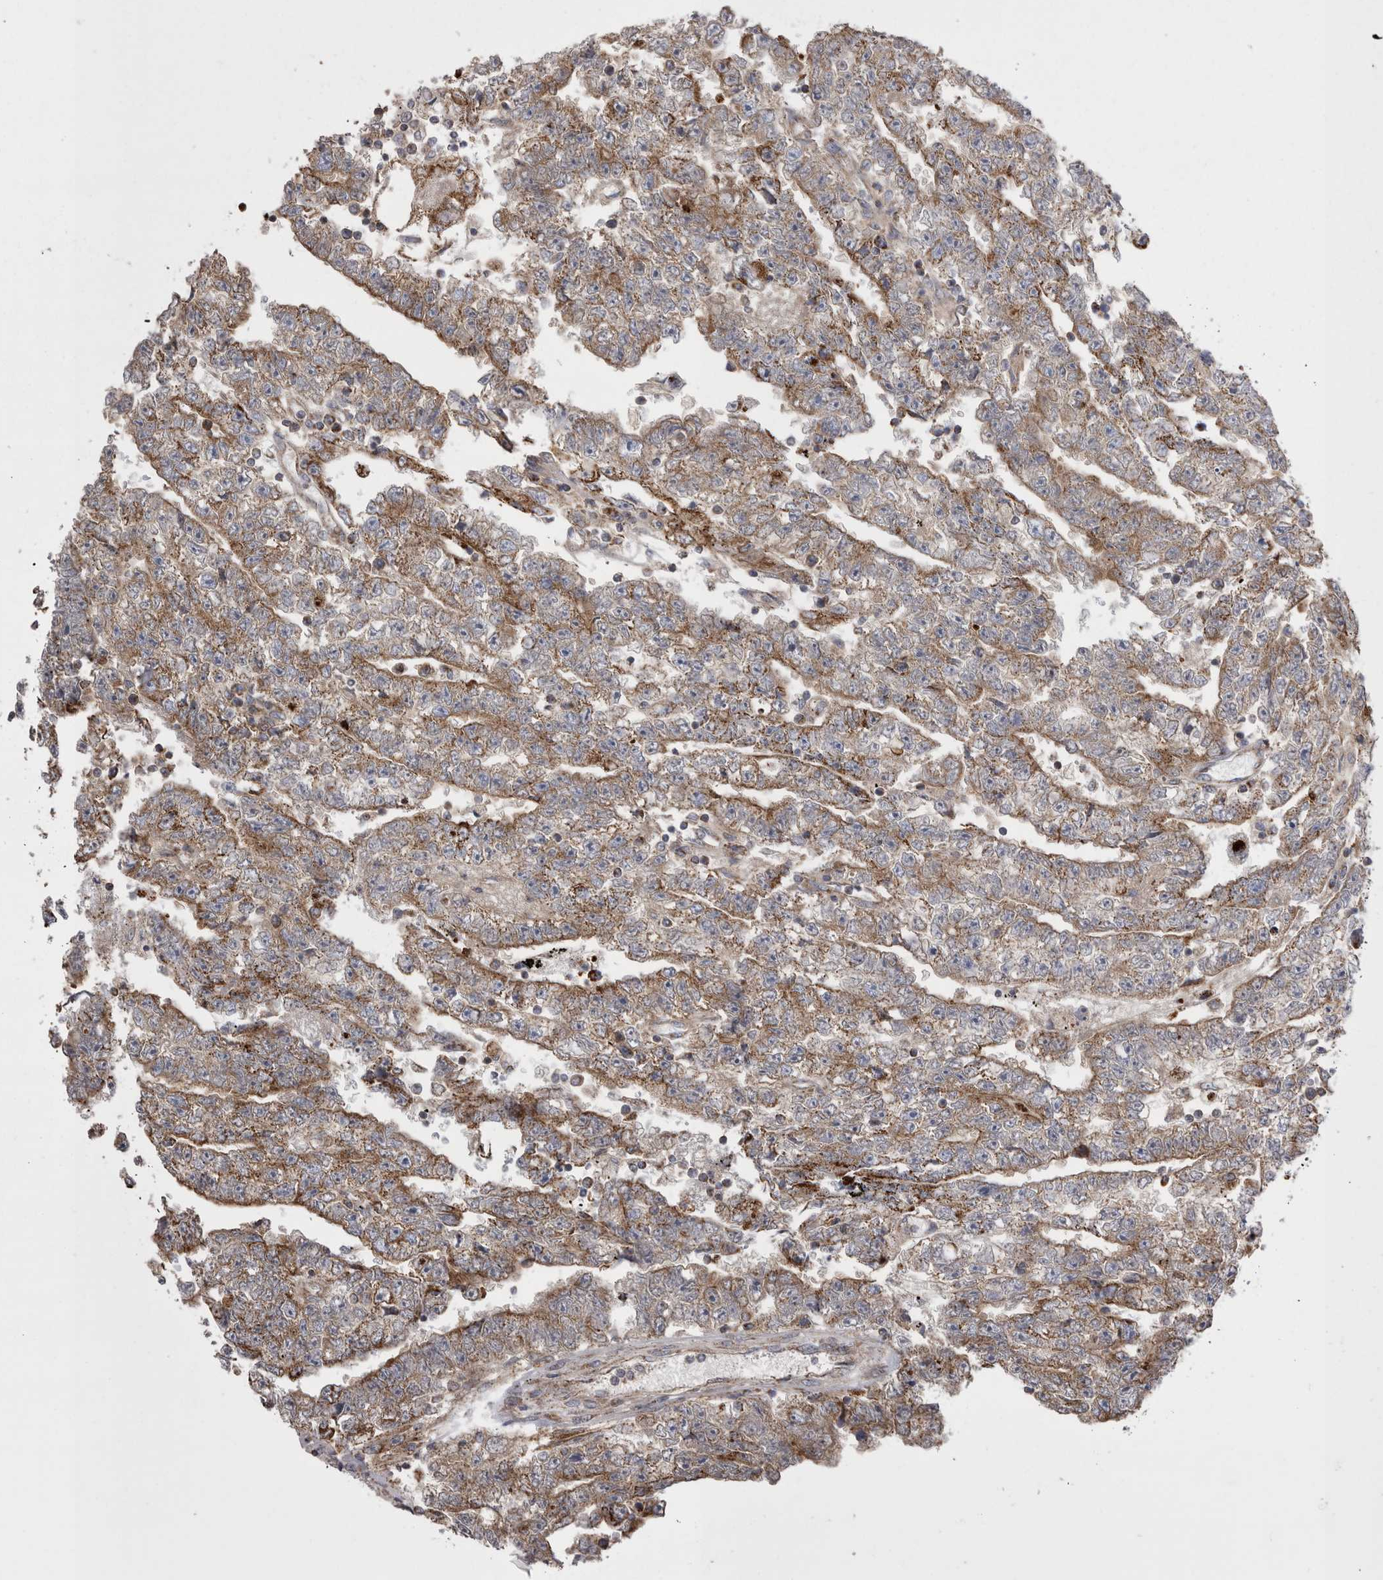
{"staining": {"intensity": "moderate", "quantity": ">75%", "location": "cytoplasmic/membranous"}, "tissue": "testis cancer", "cell_type": "Tumor cells", "image_type": "cancer", "snomed": [{"axis": "morphology", "description": "Carcinoma, Embryonal, NOS"}, {"axis": "topography", "description": "Testis"}], "caption": "Protein analysis of embryonal carcinoma (testis) tissue shows moderate cytoplasmic/membranous staining in about >75% of tumor cells. Using DAB (brown) and hematoxylin (blue) stains, captured at high magnification using brightfield microscopy.", "gene": "TSPOAP1", "patient": {"sex": "male", "age": 25}}